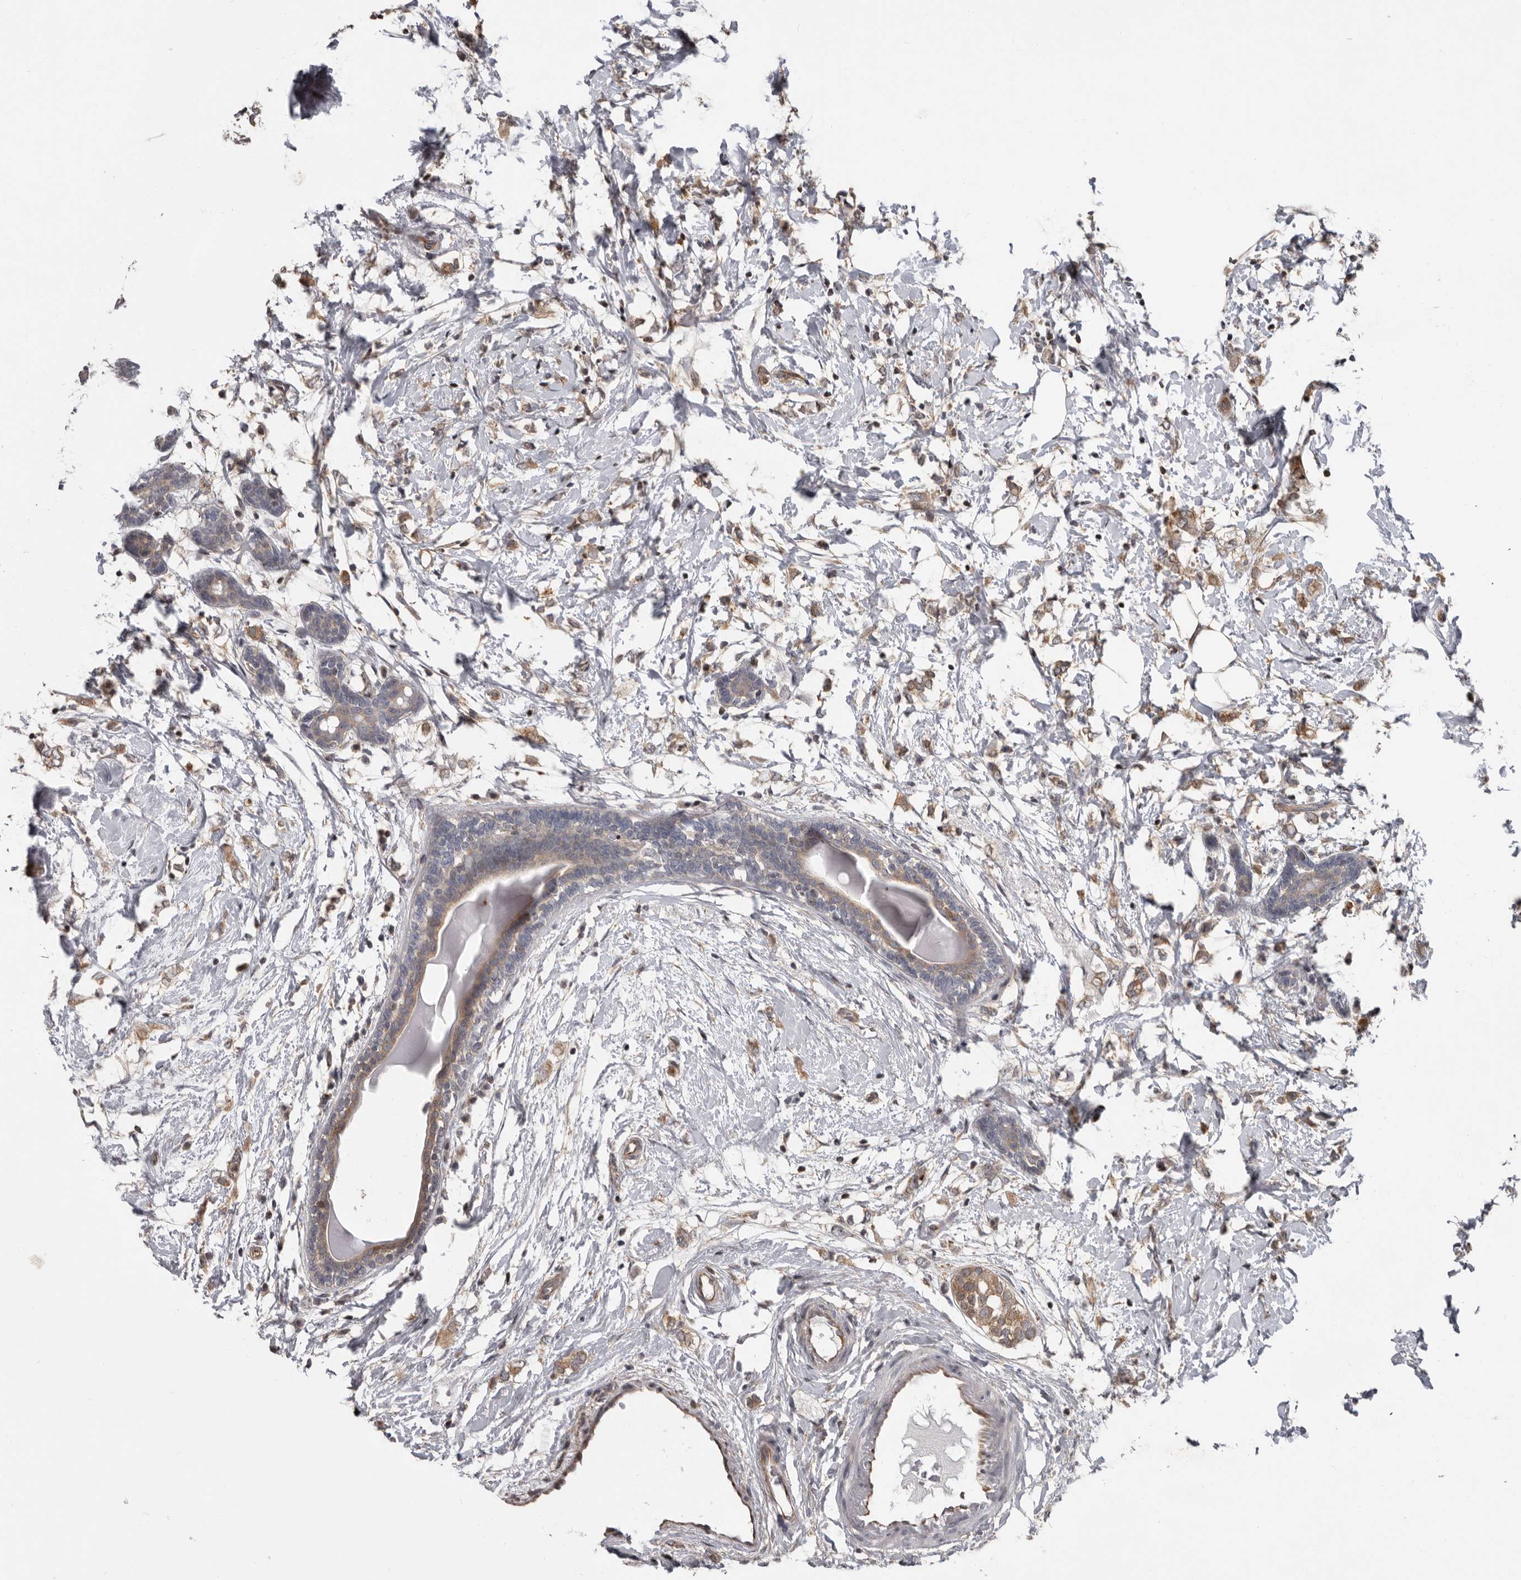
{"staining": {"intensity": "weak", "quantity": ">75%", "location": "cytoplasmic/membranous"}, "tissue": "breast cancer", "cell_type": "Tumor cells", "image_type": "cancer", "snomed": [{"axis": "morphology", "description": "Normal tissue, NOS"}, {"axis": "morphology", "description": "Lobular carcinoma"}, {"axis": "topography", "description": "Breast"}], "caption": "An image of breast cancer stained for a protein displays weak cytoplasmic/membranous brown staining in tumor cells. Using DAB (brown) and hematoxylin (blue) stains, captured at high magnification using brightfield microscopy.", "gene": "FGFR4", "patient": {"sex": "female", "age": 47}}